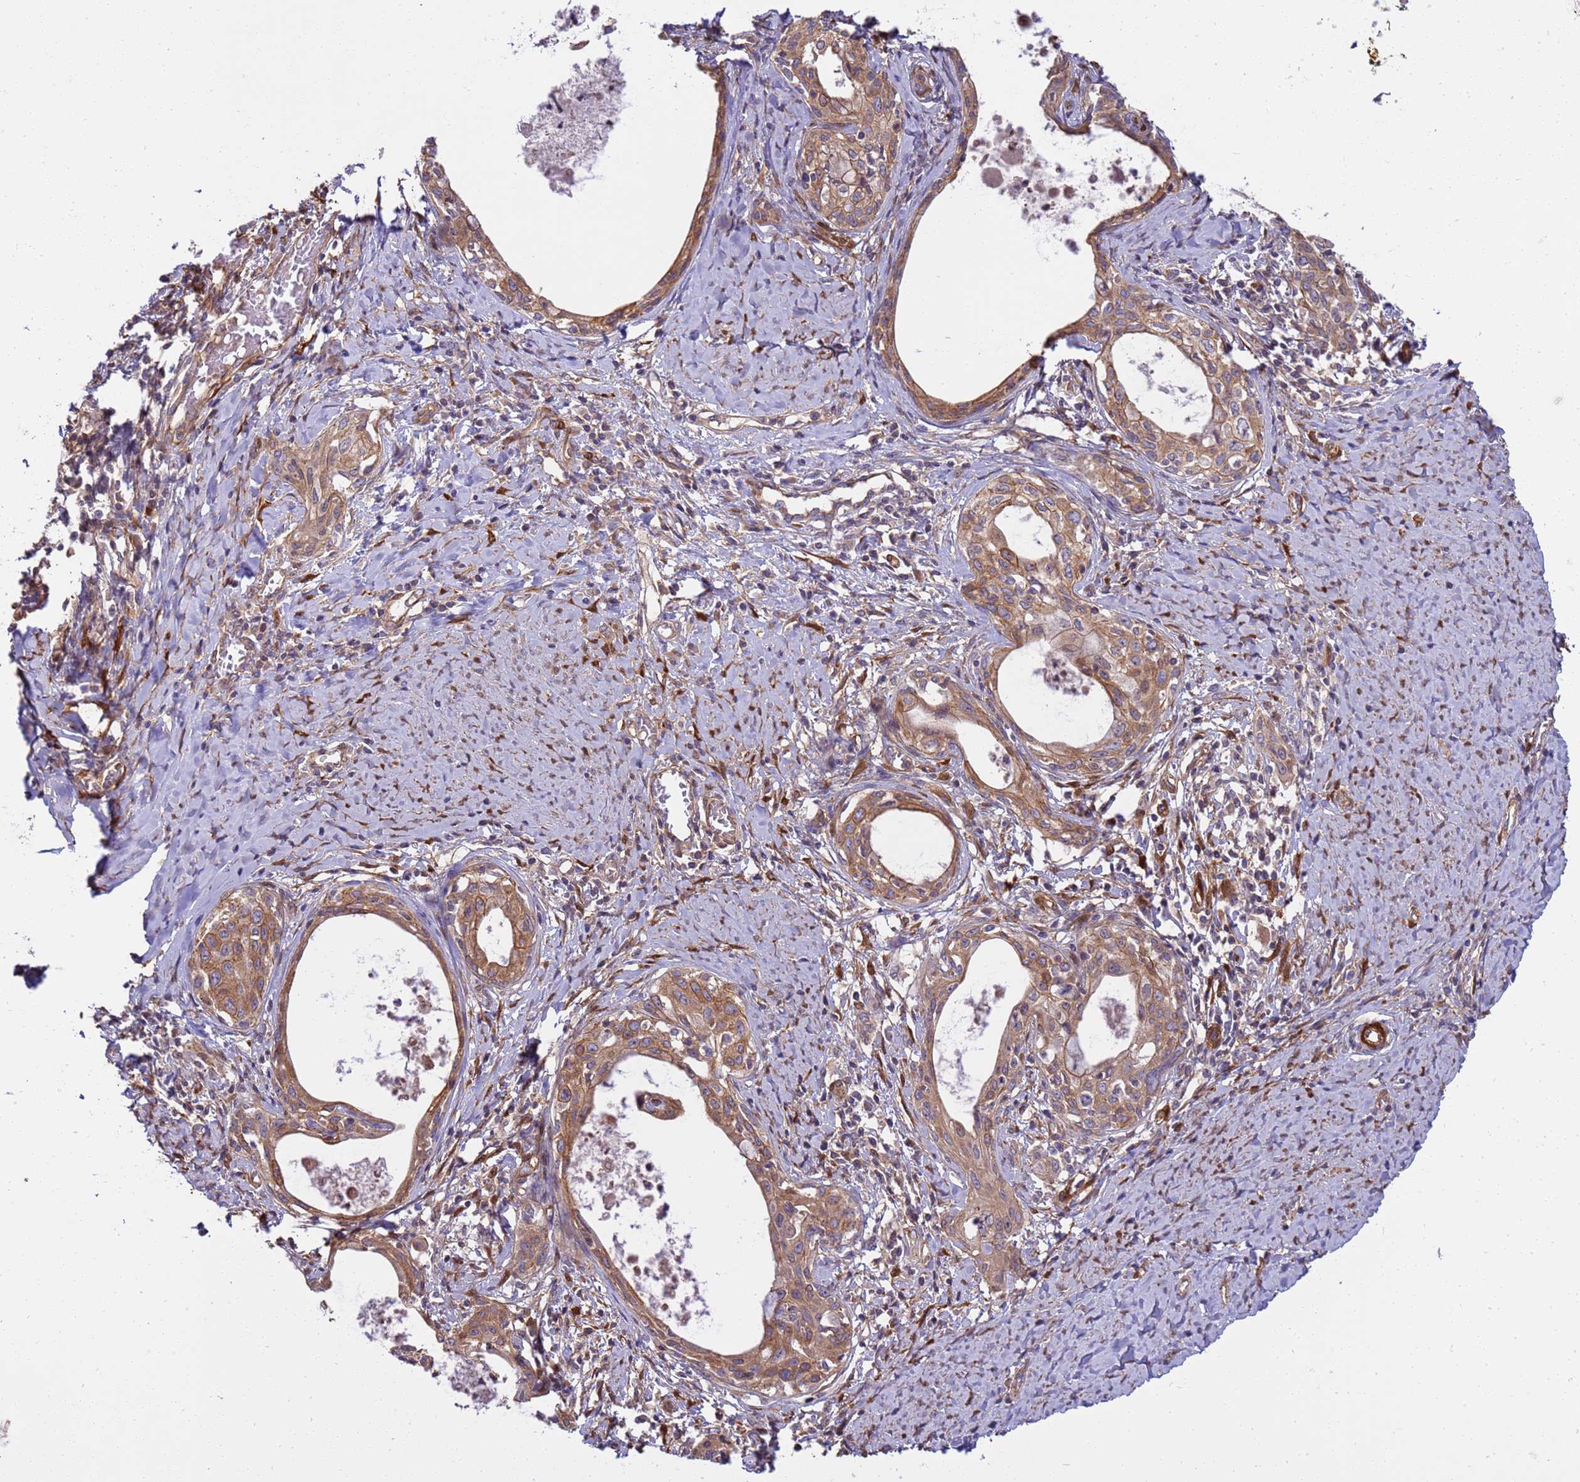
{"staining": {"intensity": "moderate", "quantity": ">75%", "location": "cytoplasmic/membranous"}, "tissue": "cervical cancer", "cell_type": "Tumor cells", "image_type": "cancer", "snomed": [{"axis": "morphology", "description": "Squamous cell carcinoma, NOS"}, {"axis": "morphology", "description": "Adenocarcinoma, NOS"}, {"axis": "topography", "description": "Cervix"}], "caption": "The photomicrograph displays staining of cervical cancer (squamous cell carcinoma), revealing moderate cytoplasmic/membranous protein expression (brown color) within tumor cells.", "gene": "SMCO3", "patient": {"sex": "female", "age": 52}}